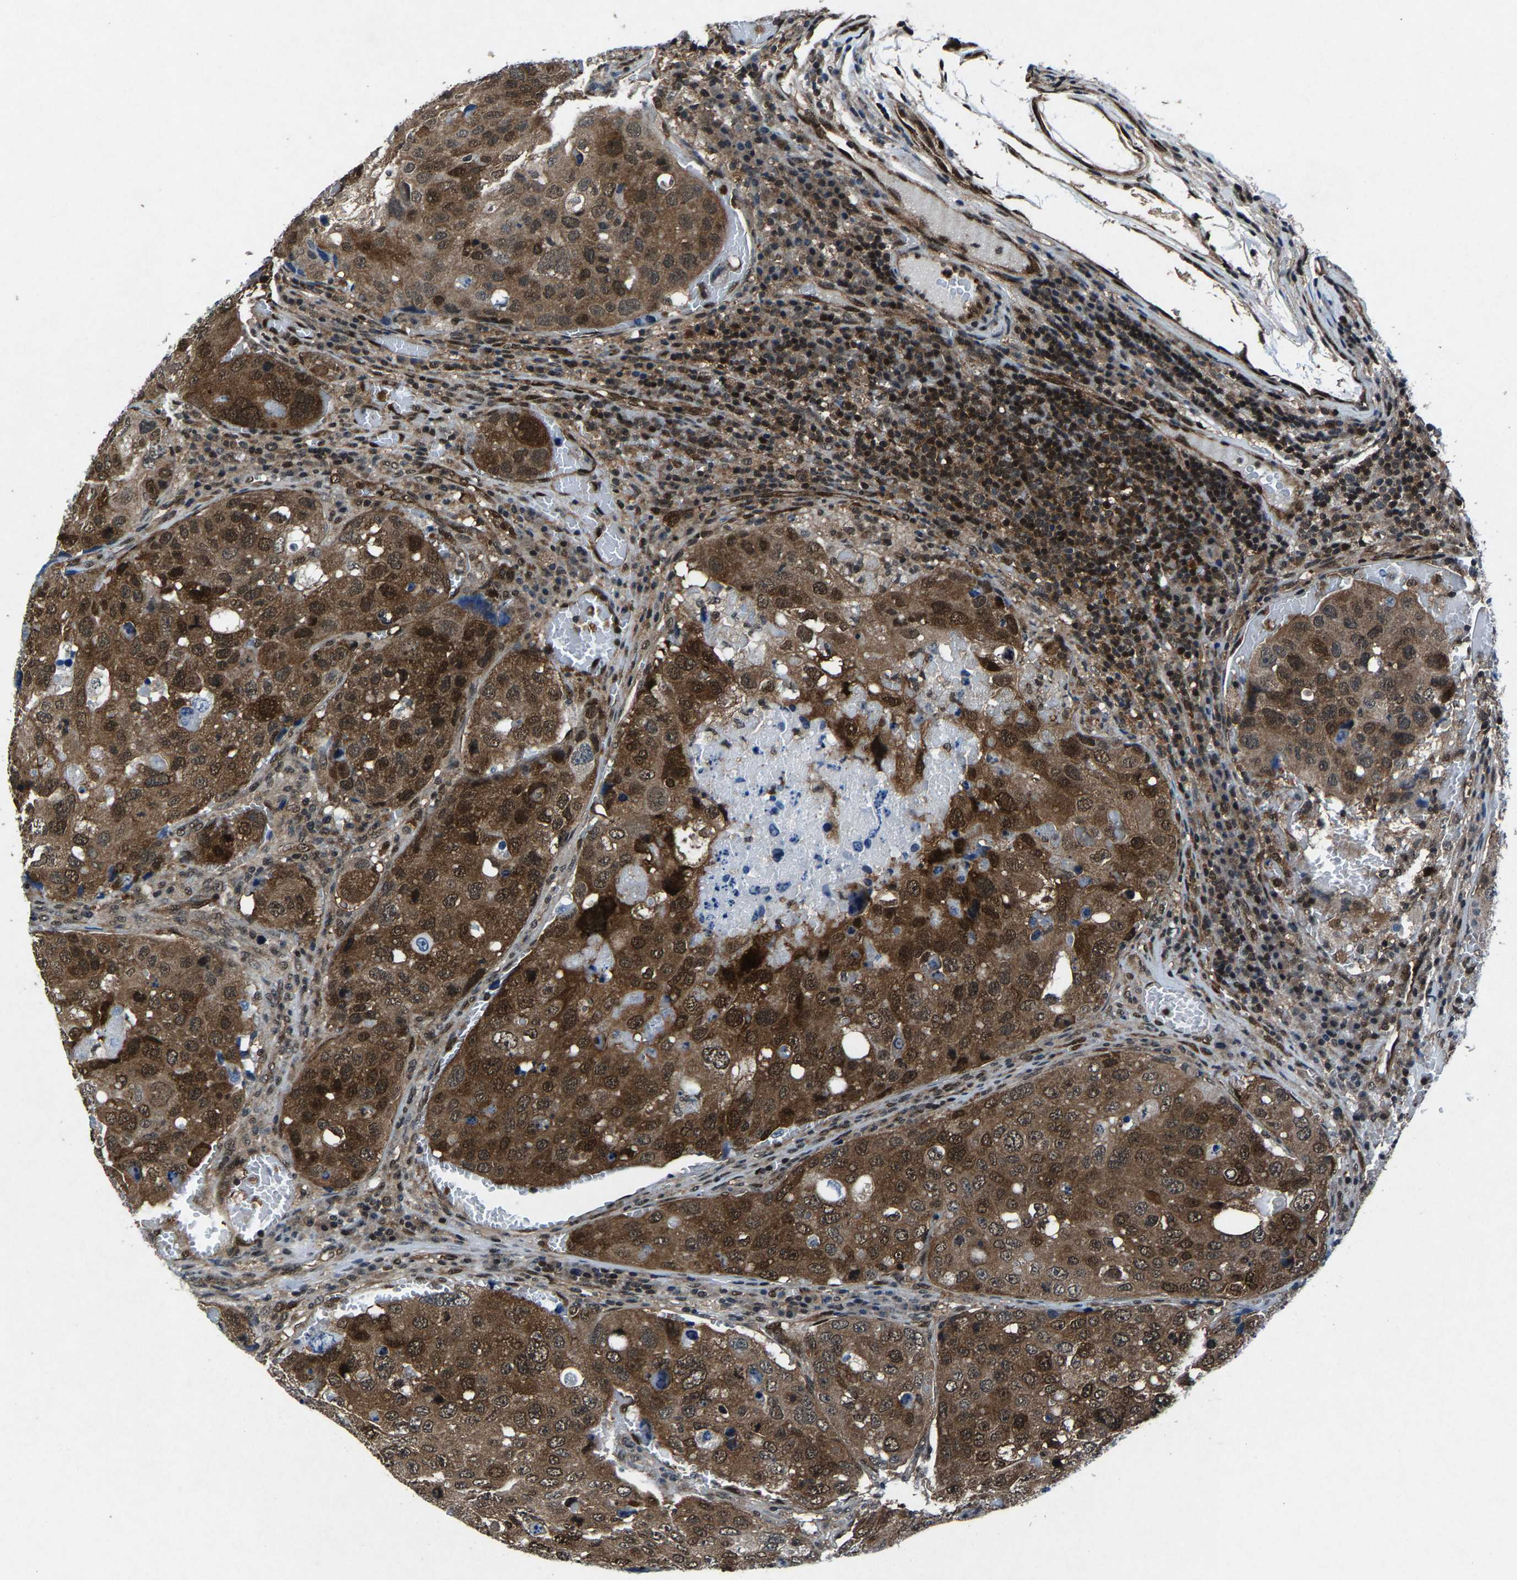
{"staining": {"intensity": "strong", "quantity": ">75%", "location": "cytoplasmic/membranous,nuclear"}, "tissue": "urothelial cancer", "cell_type": "Tumor cells", "image_type": "cancer", "snomed": [{"axis": "morphology", "description": "Urothelial carcinoma, High grade"}, {"axis": "topography", "description": "Lymph node"}, {"axis": "topography", "description": "Urinary bladder"}], "caption": "Protein analysis of urothelial cancer tissue displays strong cytoplasmic/membranous and nuclear expression in approximately >75% of tumor cells. (IHC, brightfield microscopy, high magnification).", "gene": "ATXN3", "patient": {"sex": "male", "age": 51}}